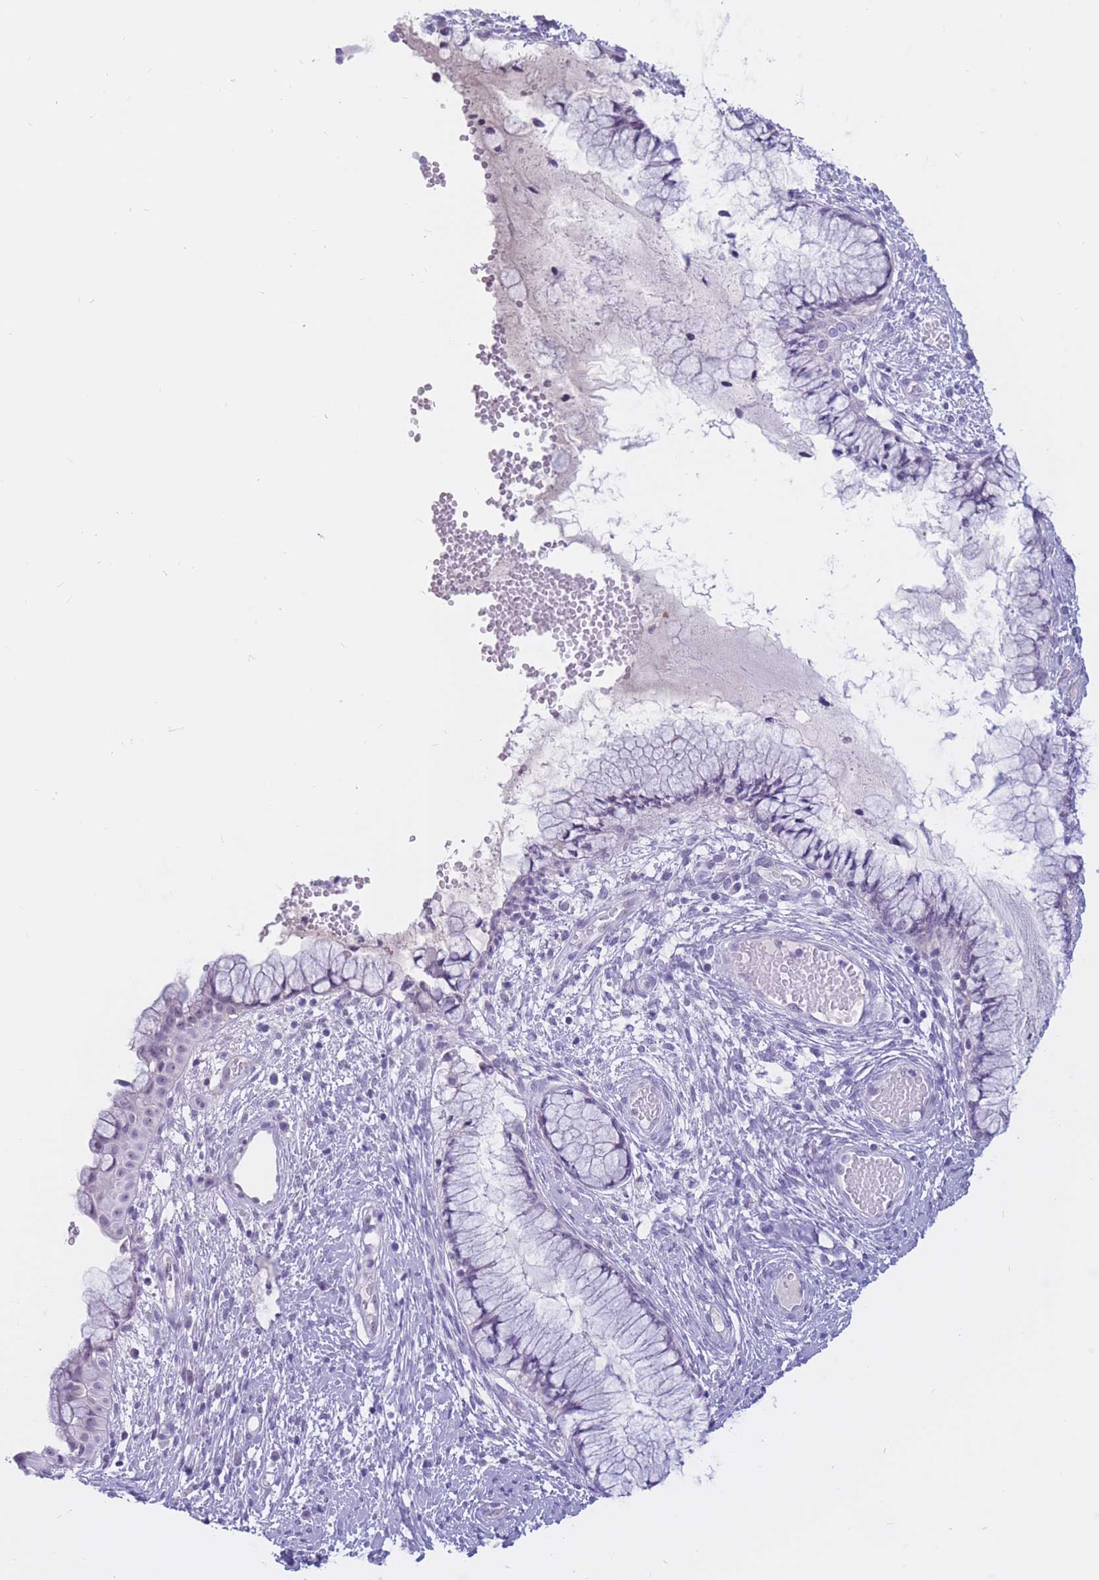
{"staining": {"intensity": "negative", "quantity": "none", "location": "none"}, "tissue": "cervix", "cell_type": "Glandular cells", "image_type": "normal", "snomed": [{"axis": "morphology", "description": "Normal tissue, NOS"}, {"axis": "topography", "description": "Cervix"}], "caption": "This is an IHC image of normal human cervix. There is no positivity in glandular cells.", "gene": "BOP1", "patient": {"sex": "female", "age": 42}}